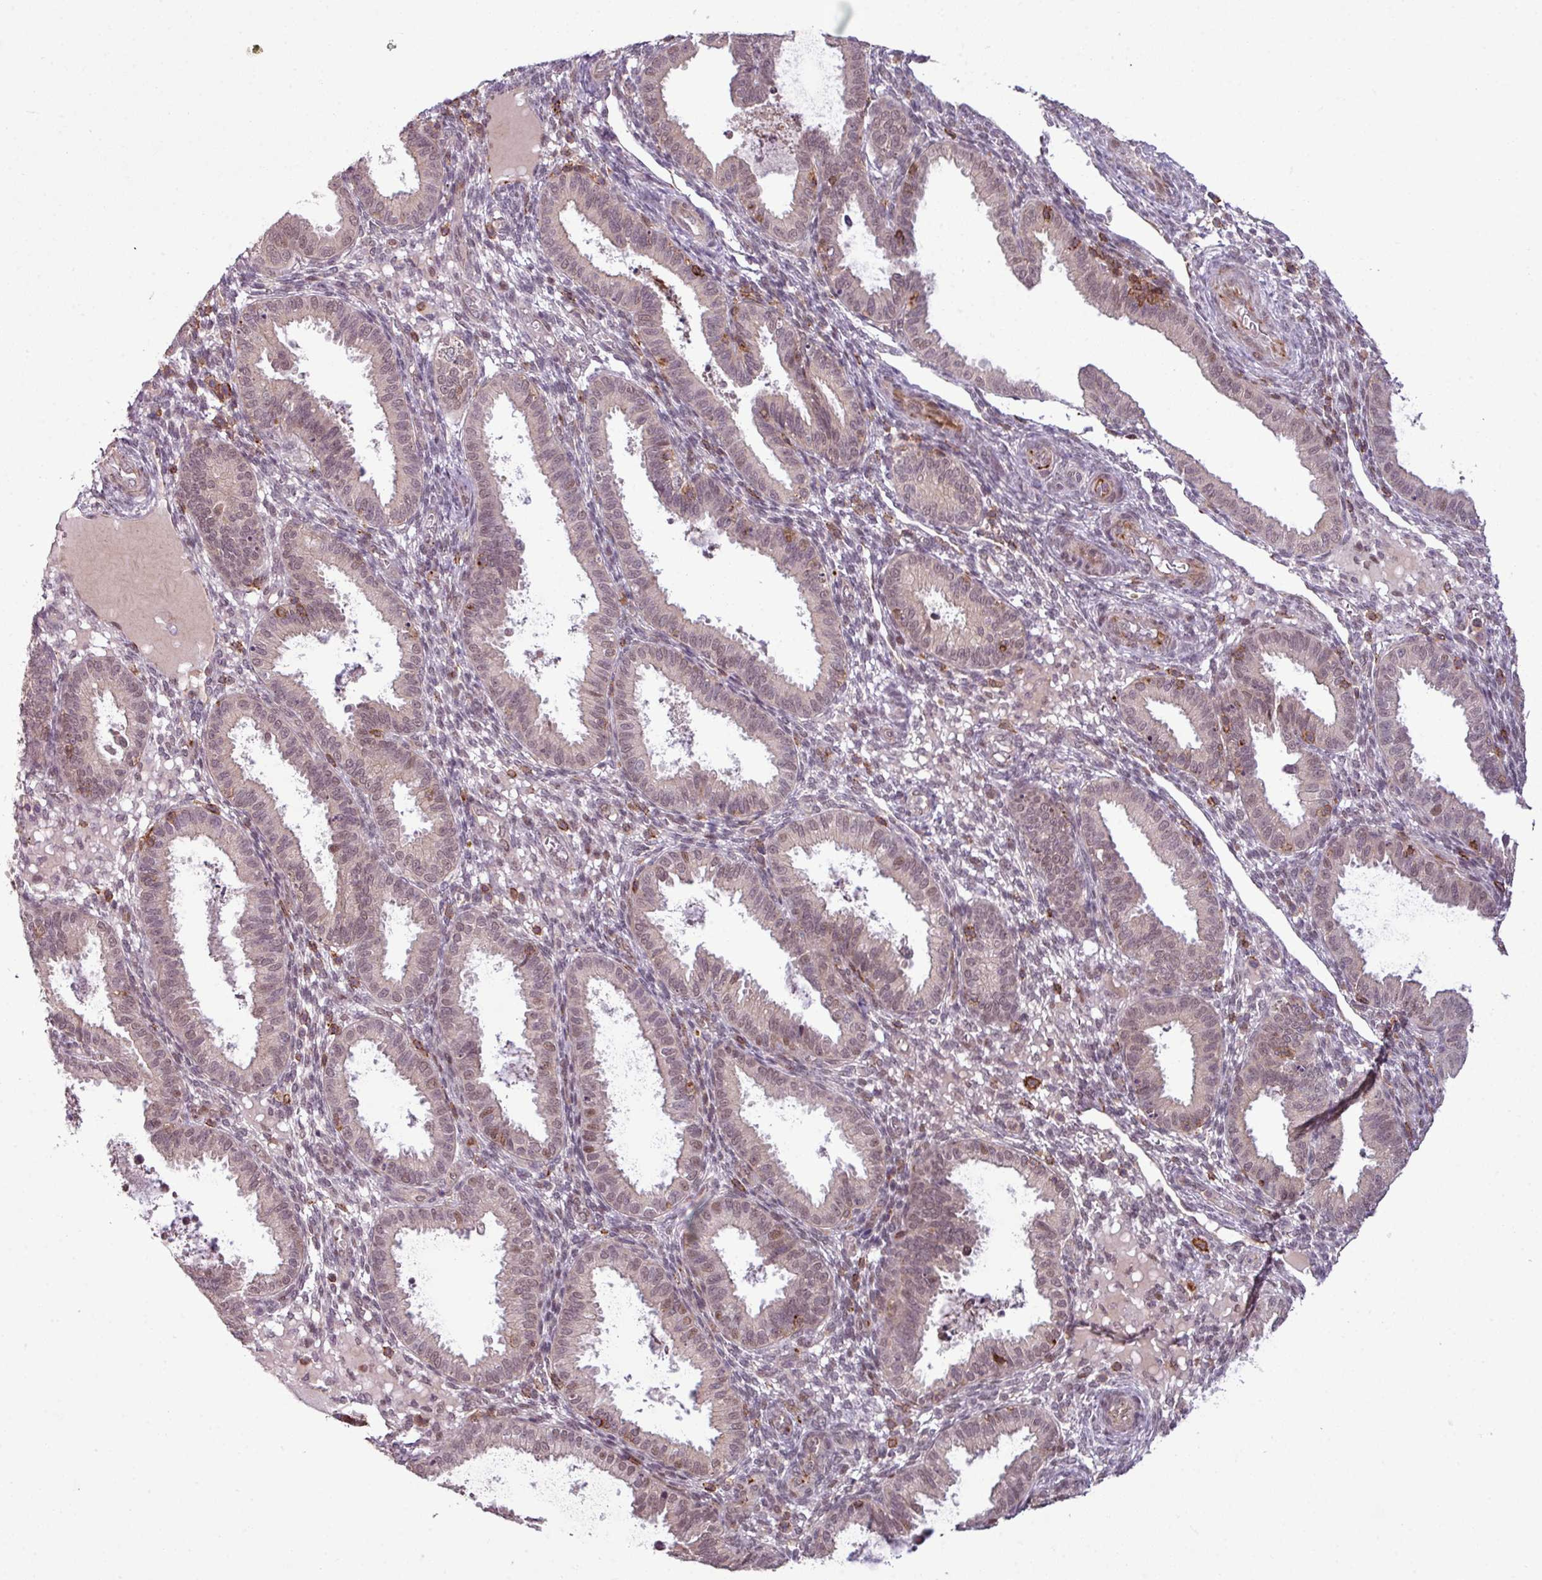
{"staining": {"intensity": "weak", "quantity": "<25%", "location": "nuclear"}, "tissue": "endometrium", "cell_type": "Cells in endometrial stroma", "image_type": "normal", "snomed": [{"axis": "morphology", "description": "Normal tissue, NOS"}, {"axis": "topography", "description": "Endometrium"}], "caption": "A high-resolution image shows immunohistochemistry staining of benign endometrium, which shows no significant expression in cells in endometrial stroma.", "gene": "ZC2HC1C", "patient": {"sex": "female", "age": 33}}